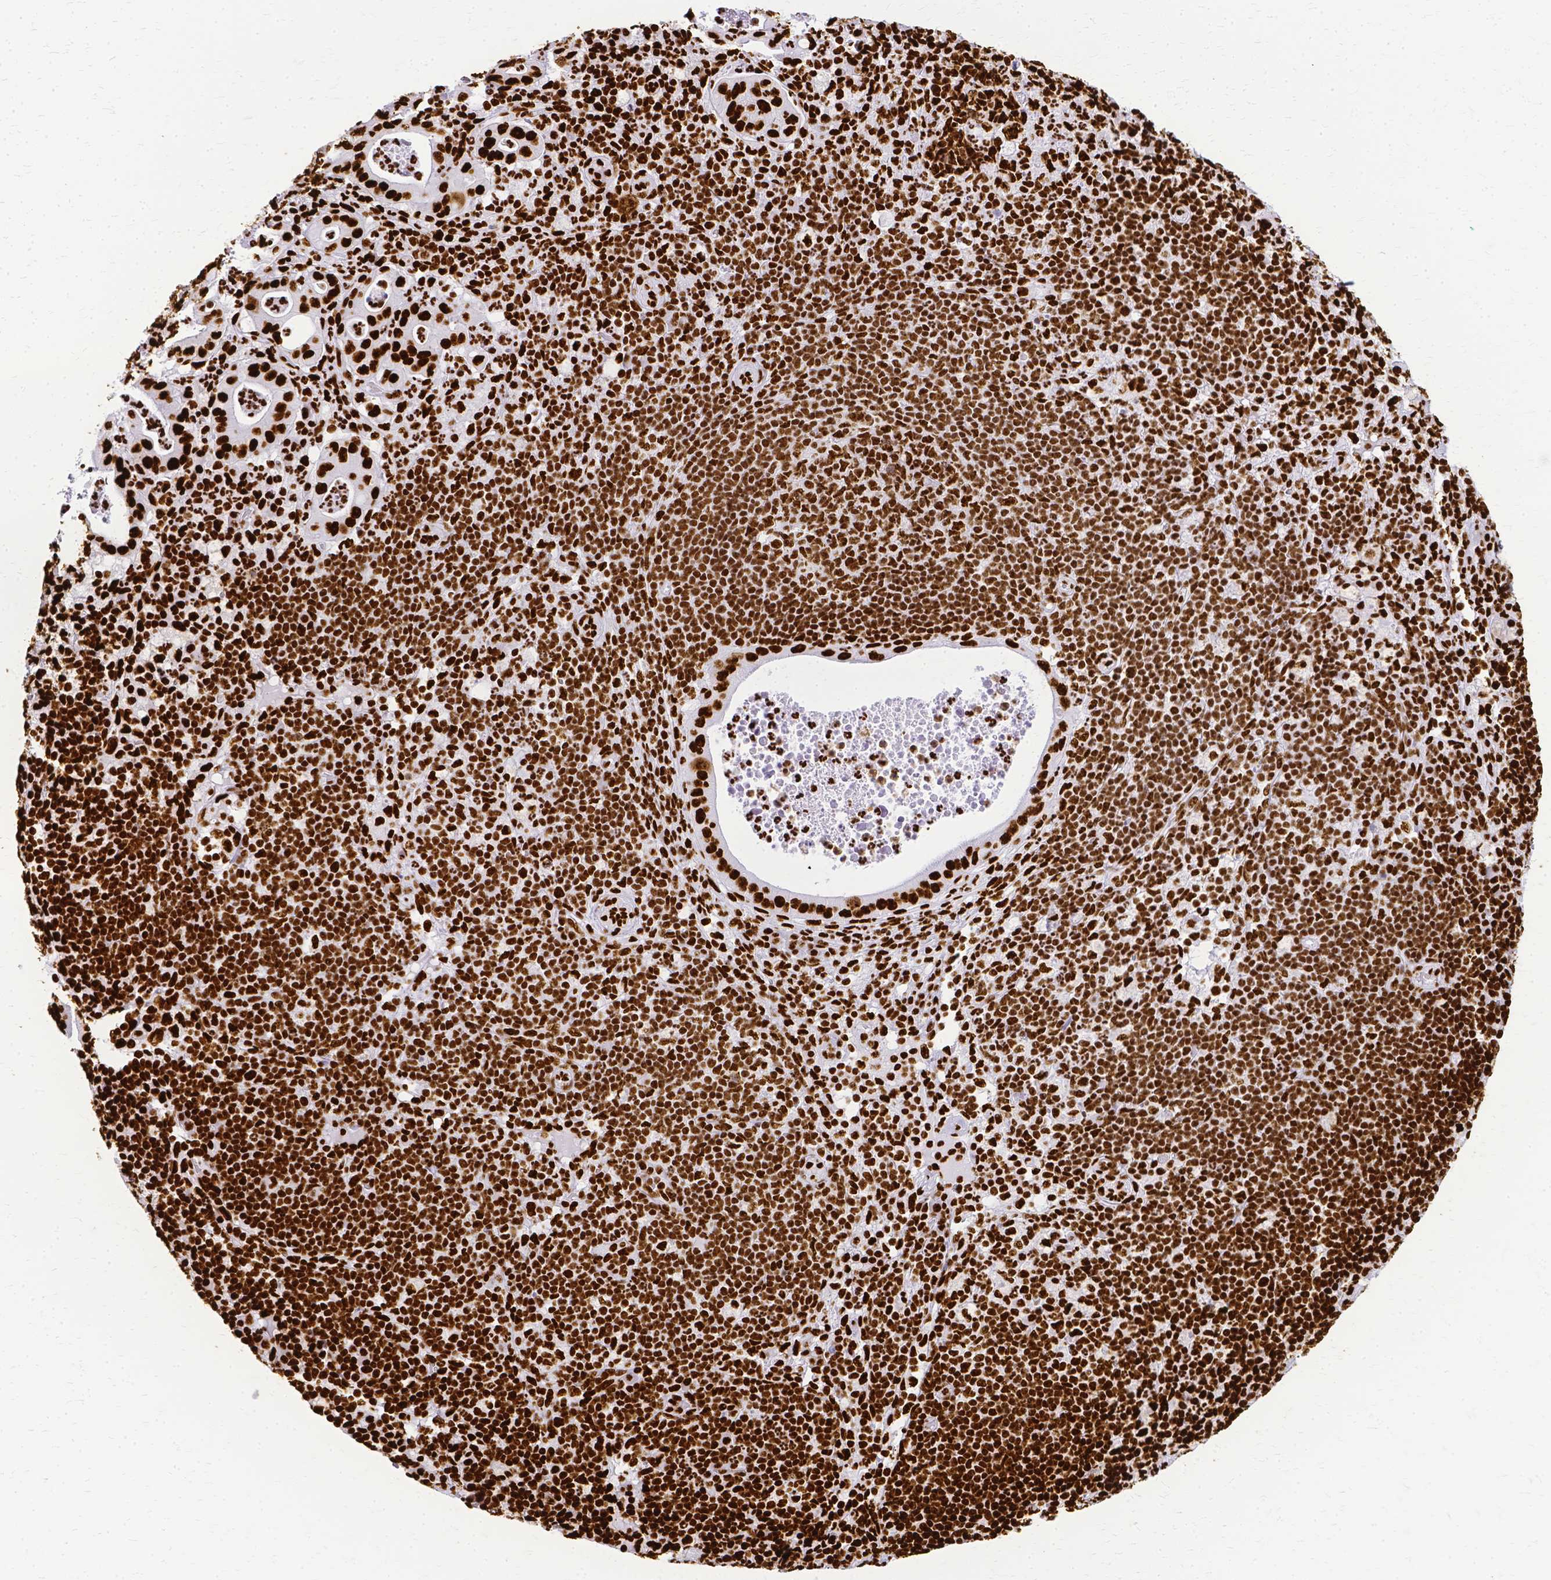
{"staining": {"intensity": "strong", "quantity": ">75%", "location": "nuclear"}, "tissue": "pancreatic cancer", "cell_type": "Tumor cells", "image_type": "cancer", "snomed": [{"axis": "morphology", "description": "Adenocarcinoma, NOS"}, {"axis": "topography", "description": "Pancreas"}], "caption": "Protein expression by IHC demonstrates strong nuclear positivity in about >75% of tumor cells in adenocarcinoma (pancreatic).", "gene": "SFPQ", "patient": {"sex": "male", "age": 71}}